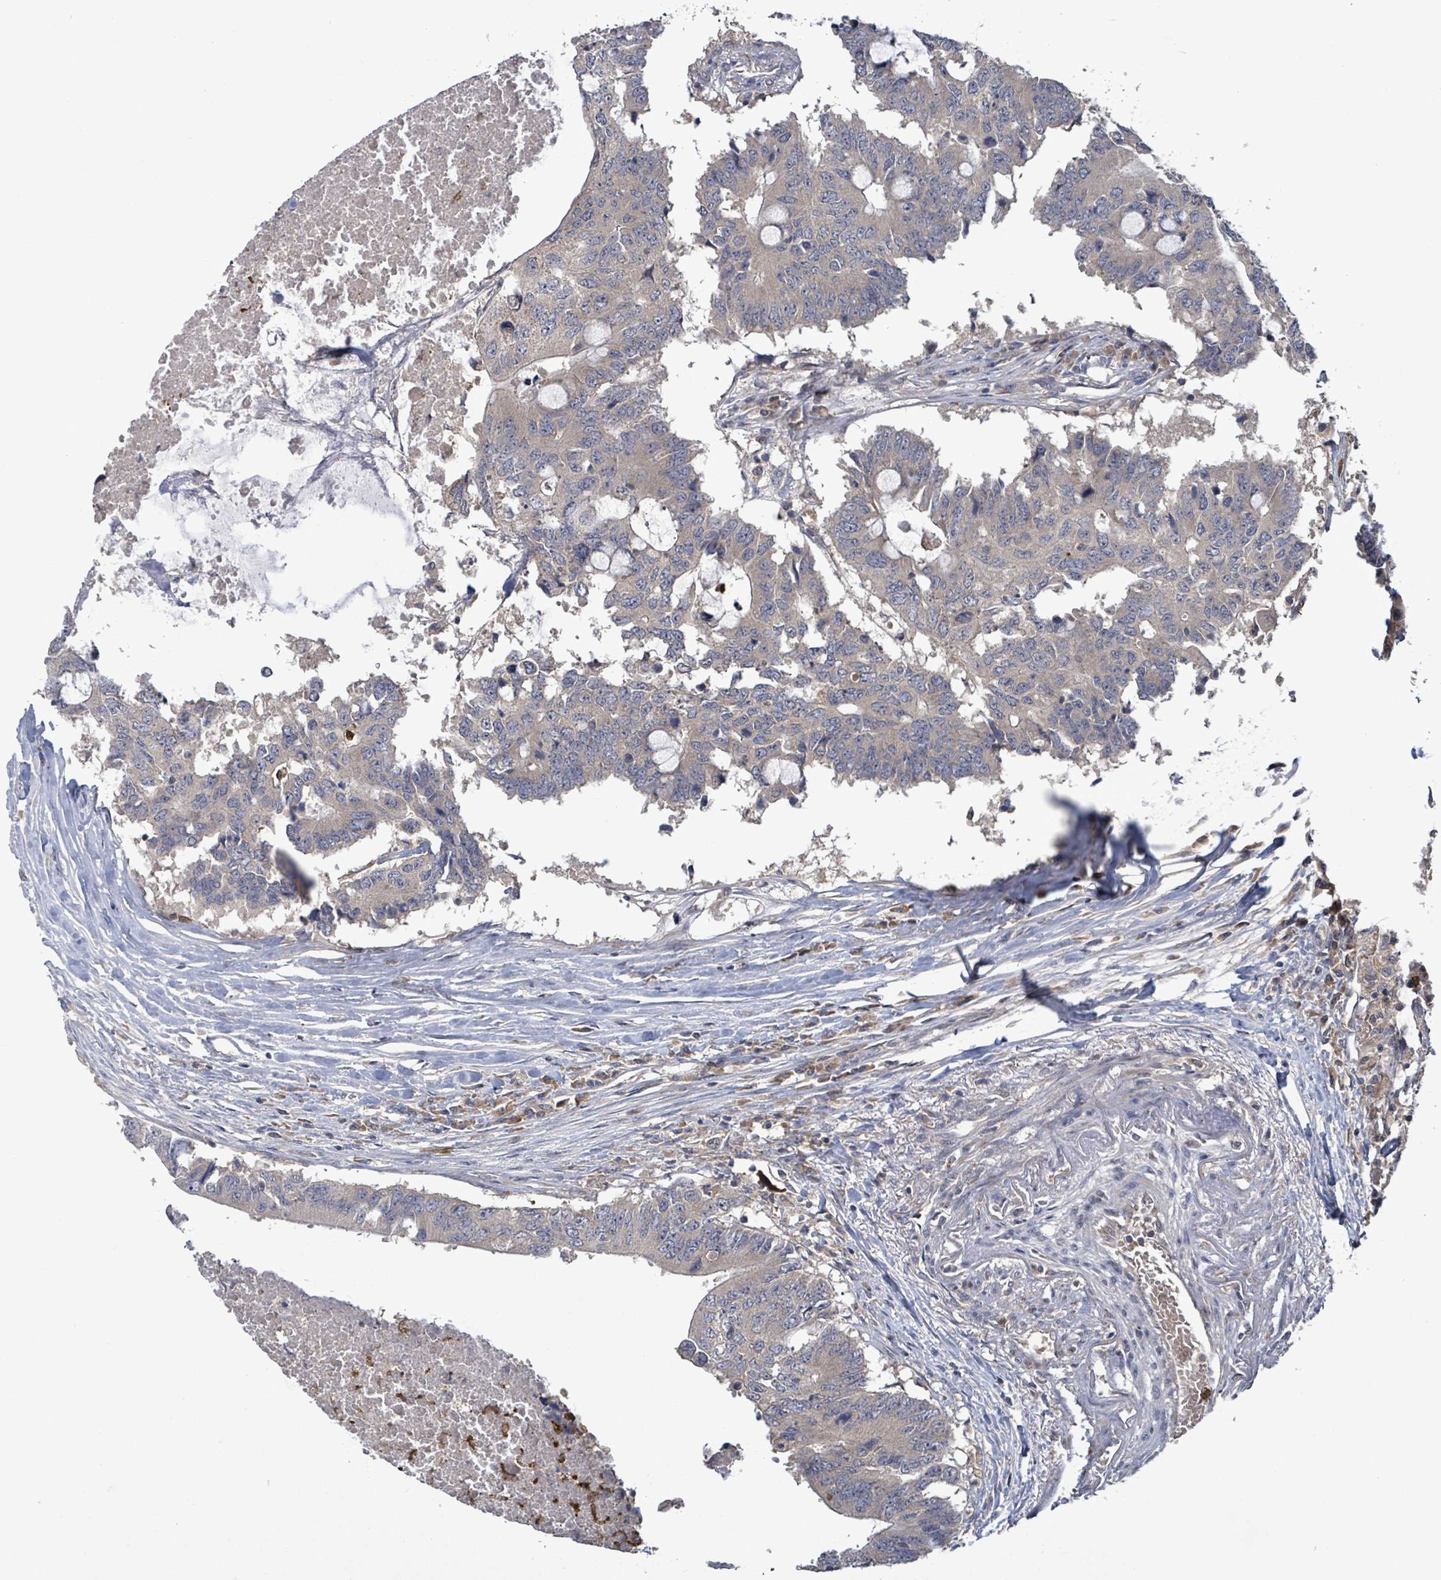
{"staining": {"intensity": "weak", "quantity": "<25%", "location": "cytoplasmic/membranous"}, "tissue": "colorectal cancer", "cell_type": "Tumor cells", "image_type": "cancer", "snomed": [{"axis": "morphology", "description": "Adenocarcinoma, NOS"}, {"axis": "topography", "description": "Colon"}], "caption": "High magnification brightfield microscopy of colorectal cancer (adenocarcinoma) stained with DAB (brown) and counterstained with hematoxylin (blue): tumor cells show no significant staining.", "gene": "SERPINE3", "patient": {"sex": "male", "age": 71}}